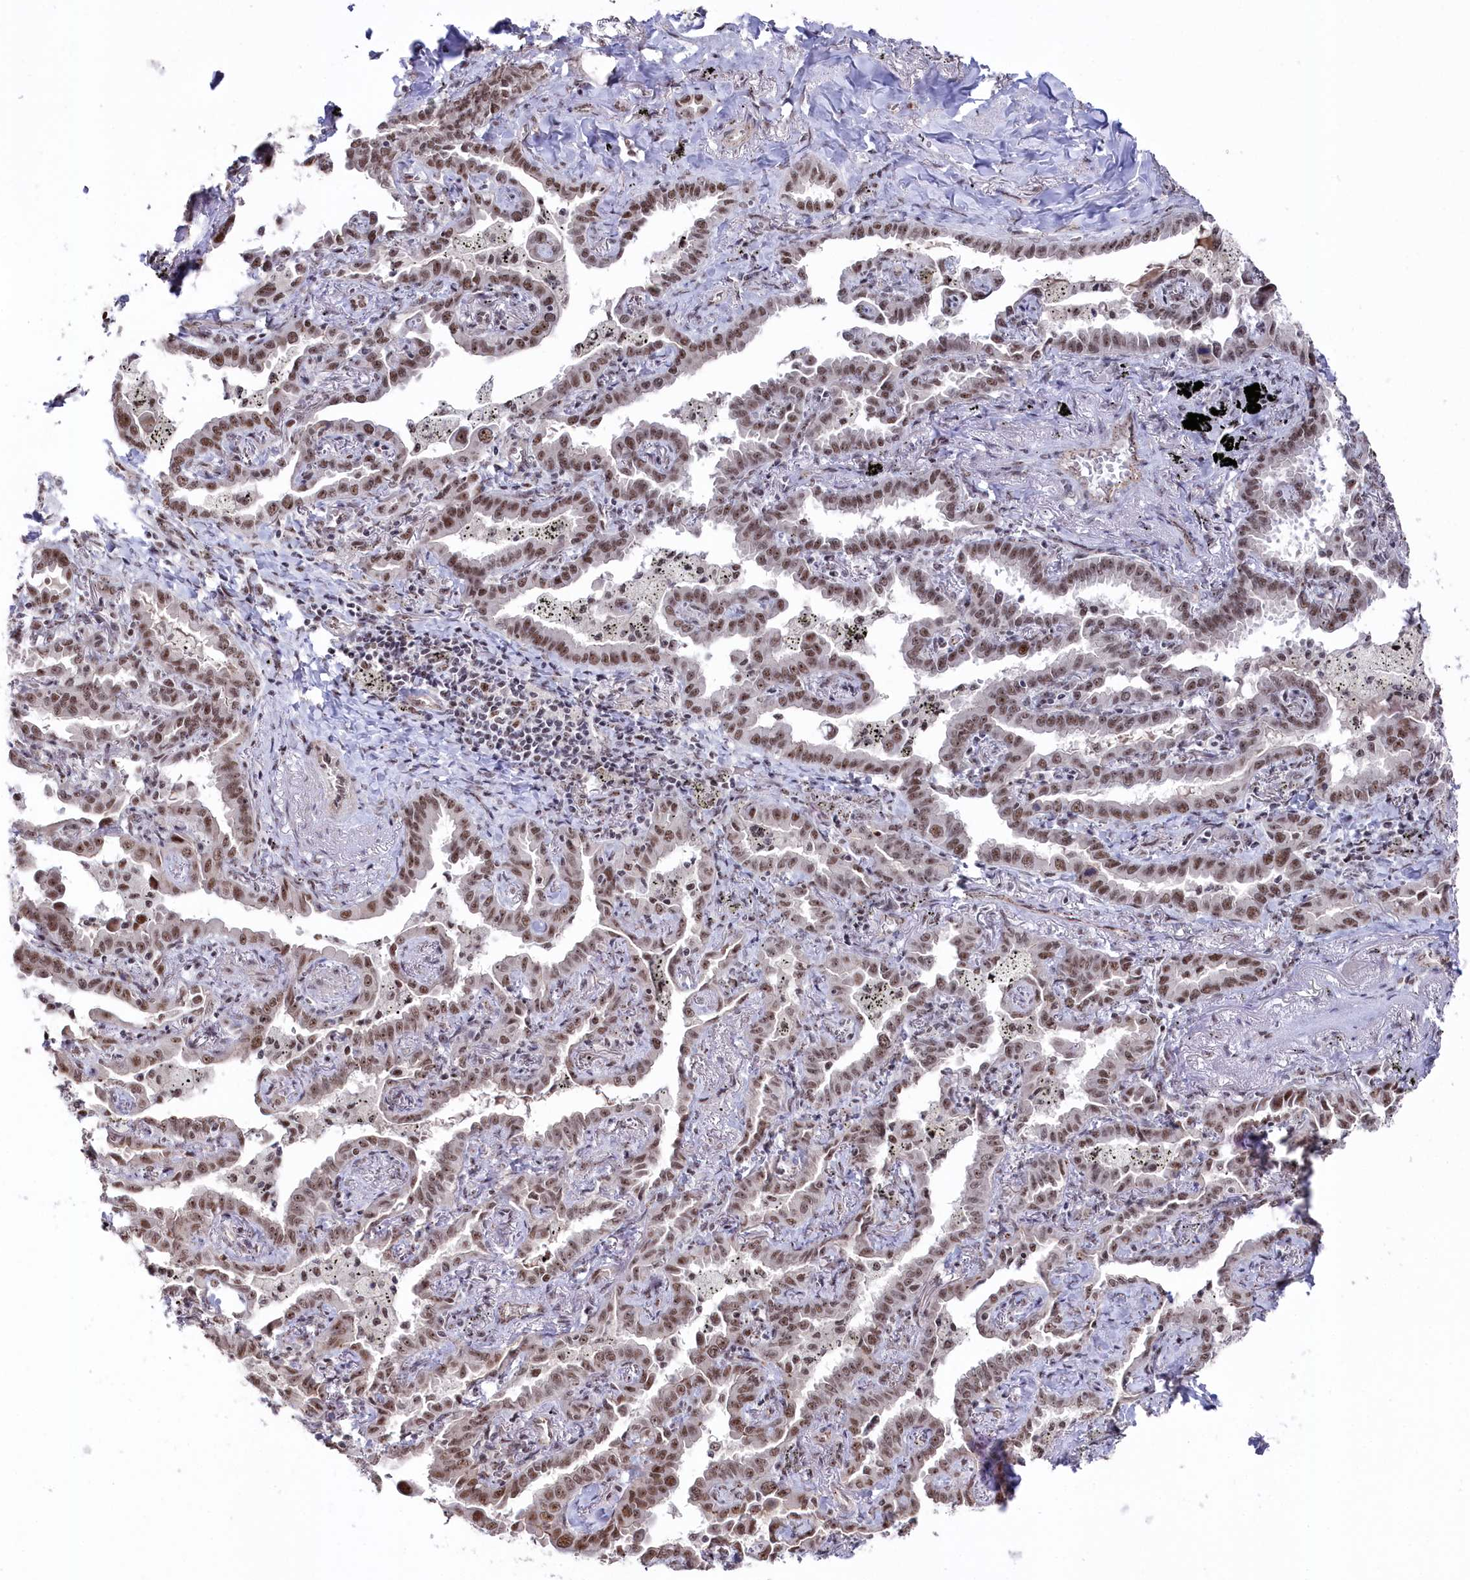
{"staining": {"intensity": "moderate", "quantity": ">75%", "location": "nuclear"}, "tissue": "lung cancer", "cell_type": "Tumor cells", "image_type": "cancer", "snomed": [{"axis": "morphology", "description": "Adenocarcinoma, NOS"}, {"axis": "topography", "description": "Lung"}], "caption": "There is medium levels of moderate nuclear positivity in tumor cells of lung cancer, as demonstrated by immunohistochemical staining (brown color).", "gene": "POLR2H", "patient": {"sex": "male", "age": 67}}